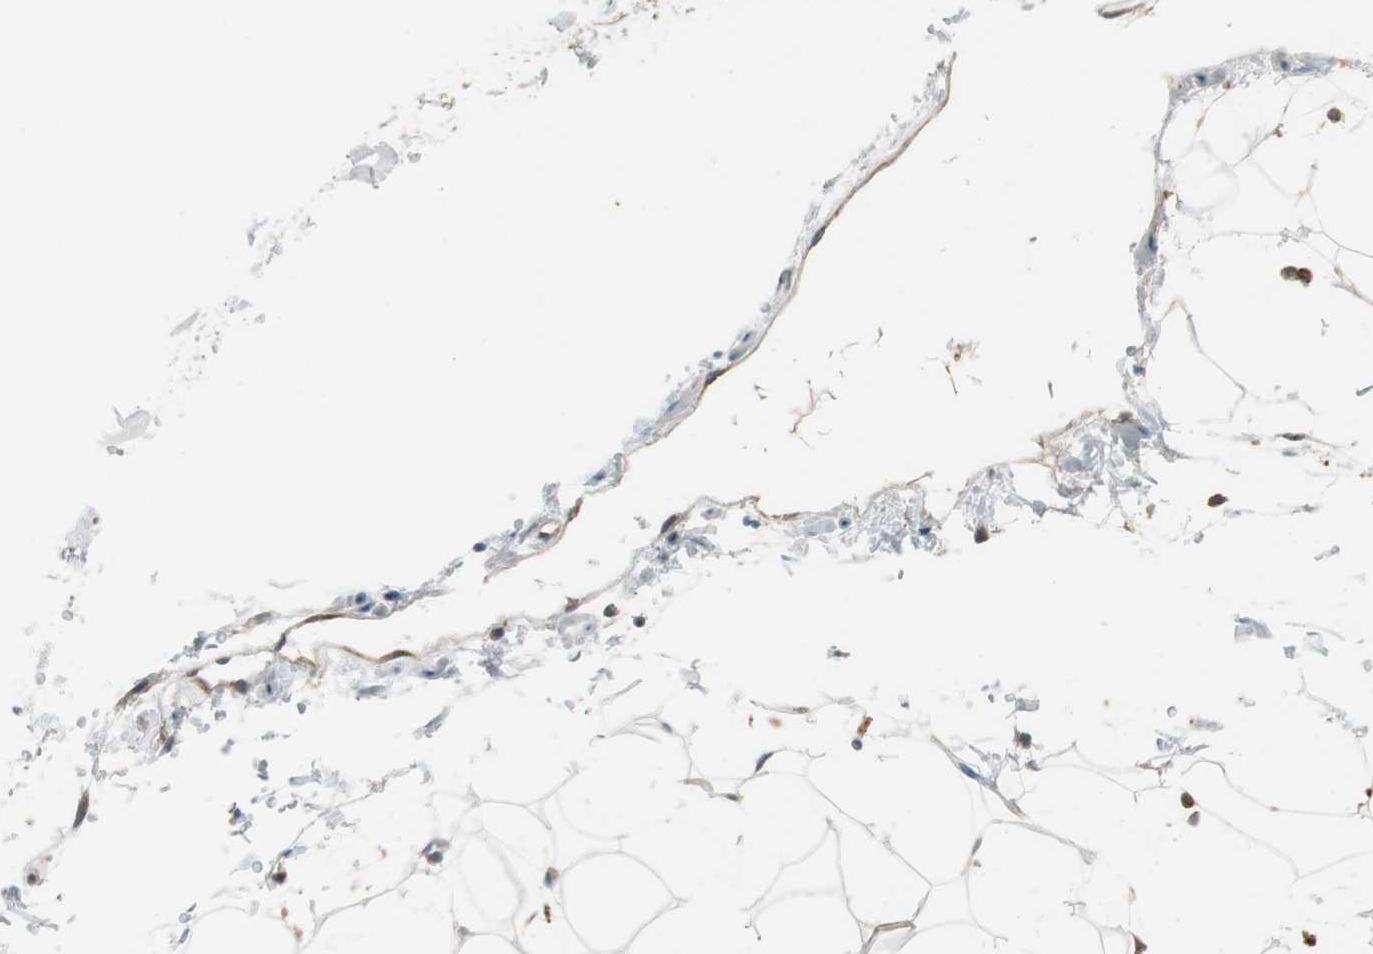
{"staining": {"intensity": "moderate", "quantity": ">75%", "location": "cytoplasmic/membranous"}, "tissue": "adipose tissue", "cell_type": "Adipocytes", "image_type": "normal", "snomed": [{"axis": "morphology", "description": "Normal tissue, NOS"}, {"axis": "topography", "description": "Soft tissue"}], "caption": "Adipocytes reveal medium levels of moderate cytoplasmic/membranous positivity in about >75% of cells in unremarkable human adipose tissue.", "gene": "NCK1", "patient": {"sex": "male", "age": 72}}